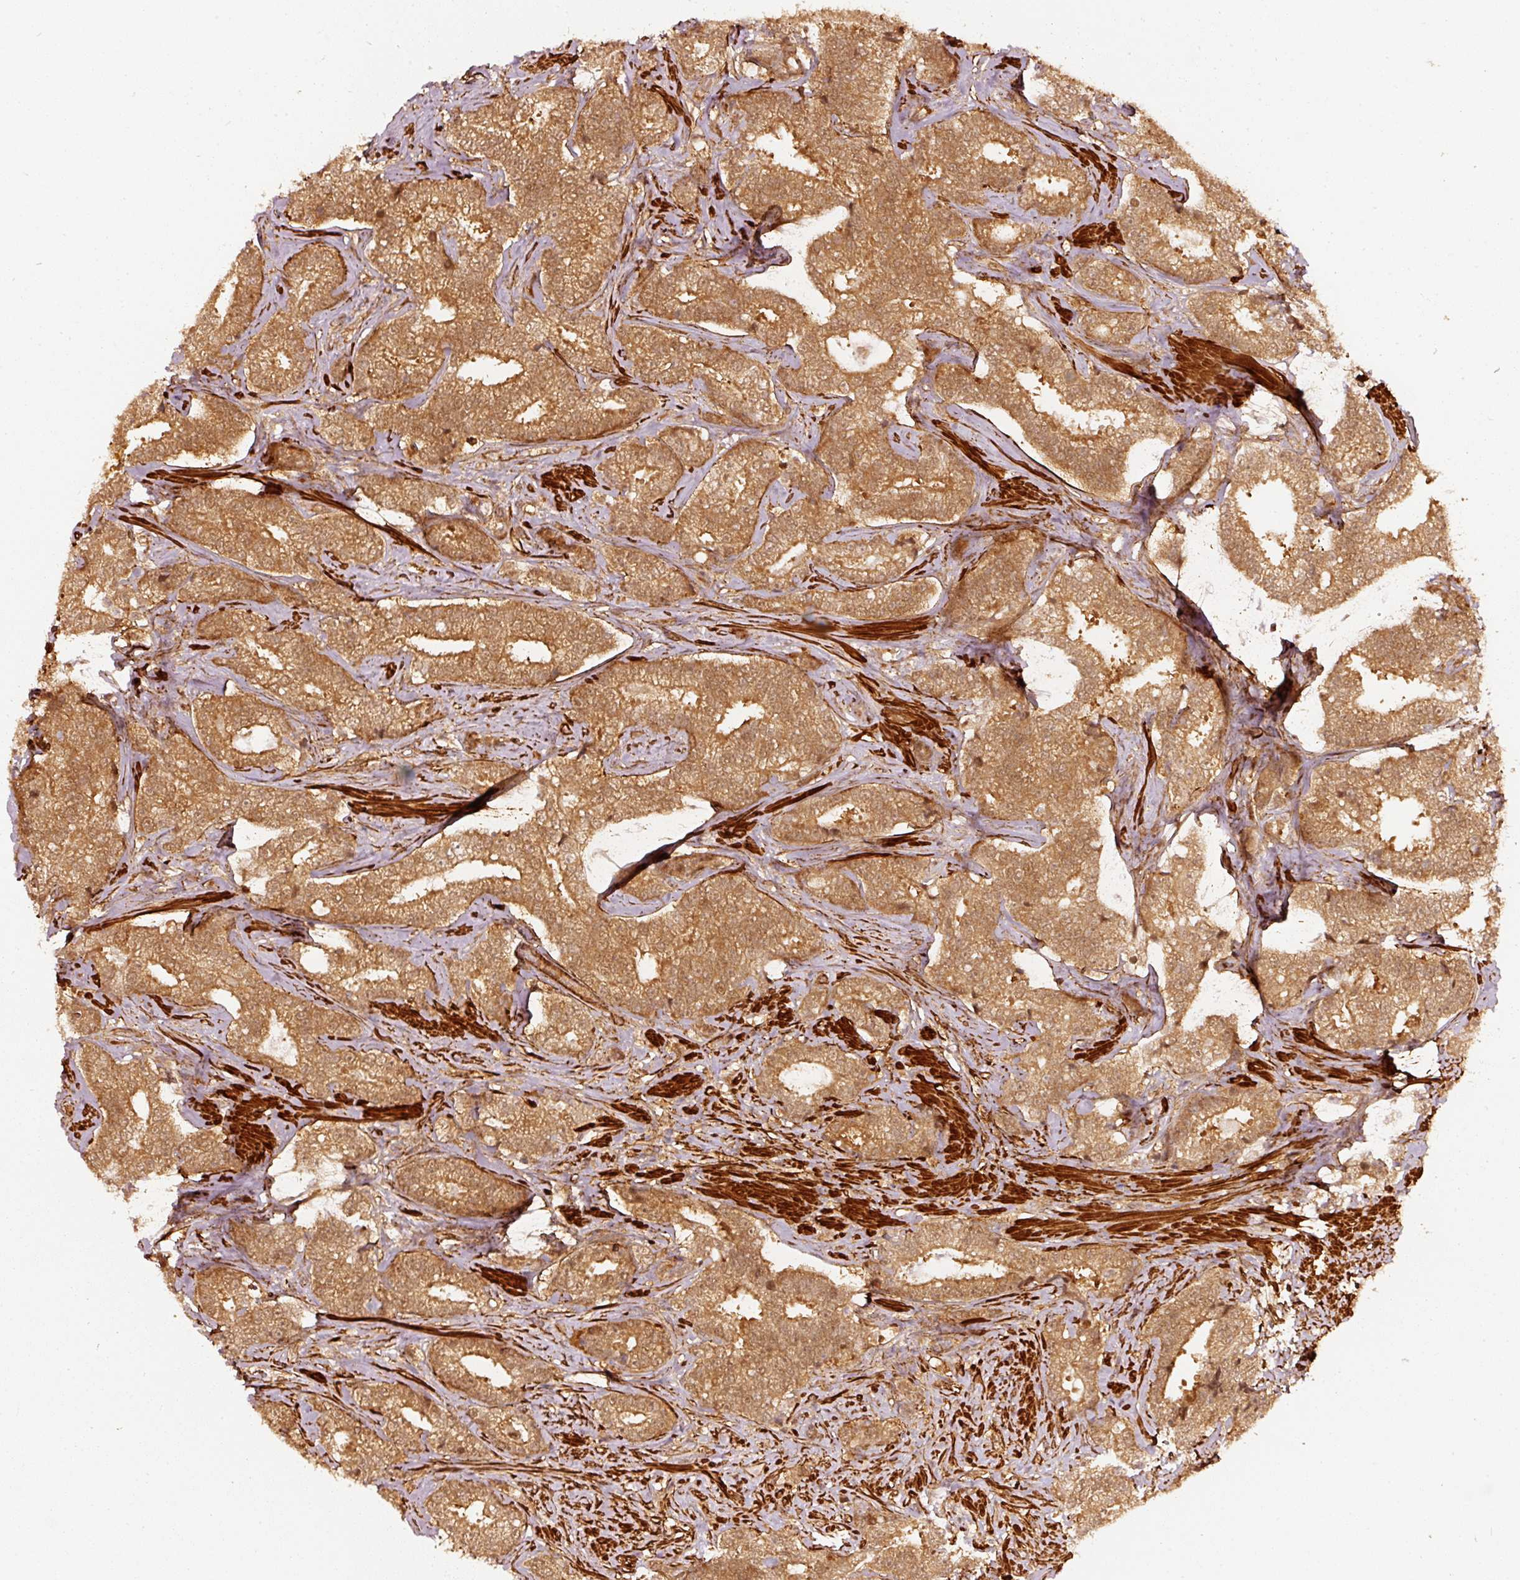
{"staining": {"intensity": "moderate", "quantity": ">75%", "location": "cytoplasmic/membranous"}, "tissue": "prostate cancer", "cell_type": "Tumor cells", "image_type": "cancer", "snomed": [{"axis": "morphology", "description": "Adenocarcinoma, Low grade"}, {"axis": "topography", "description": "Prostate"}], "caption": "This image reveals immunohistochemistry staining of human prostate cancer (adenocarcinoma (low-grade)), with medium moderate cytoplasmic/membranous staining in about >75% of tumor cells.", "gene": "PSMD1", "patient": {"sex": "male", "age": 63}}